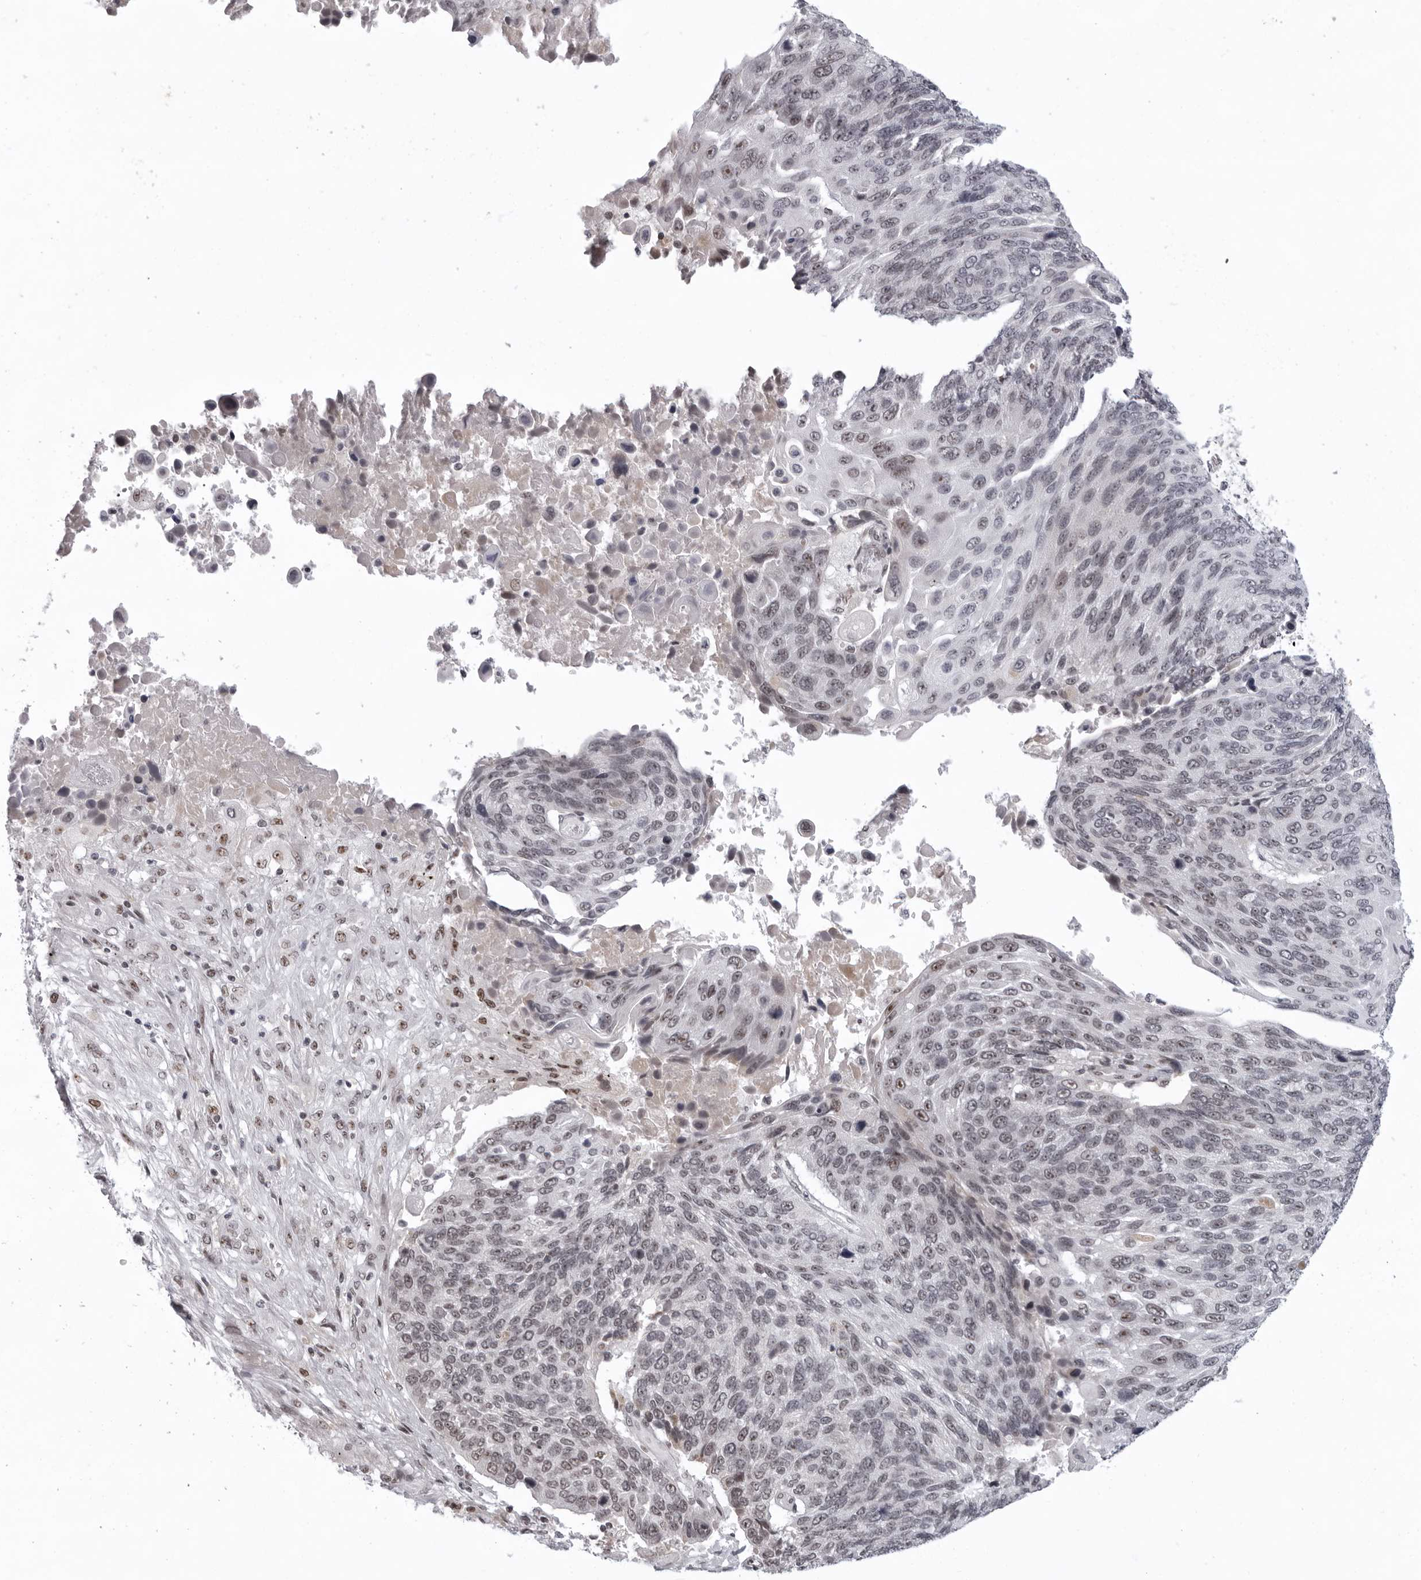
{"staining": {"intensity": "weak", "quantity": ">75%", "location": "nuclear"}, "tissue": "lung cancer", "cell_type": "Tumor cells", "image_type": "cancer", "snomed": [{"axis": "morphology", "description": "Squamous cell carcinoma, NOS"}, {"axis": "topography", "description": "Lung"}], "caption": "This micrograph shows immunohistochemistry (IHC) staining of human lung cancer, with low weak nuclear staining in approximately >75% of tumor cells.", "gene": "EXOSC10", "patient": {"sex": "male", "age": 66}}